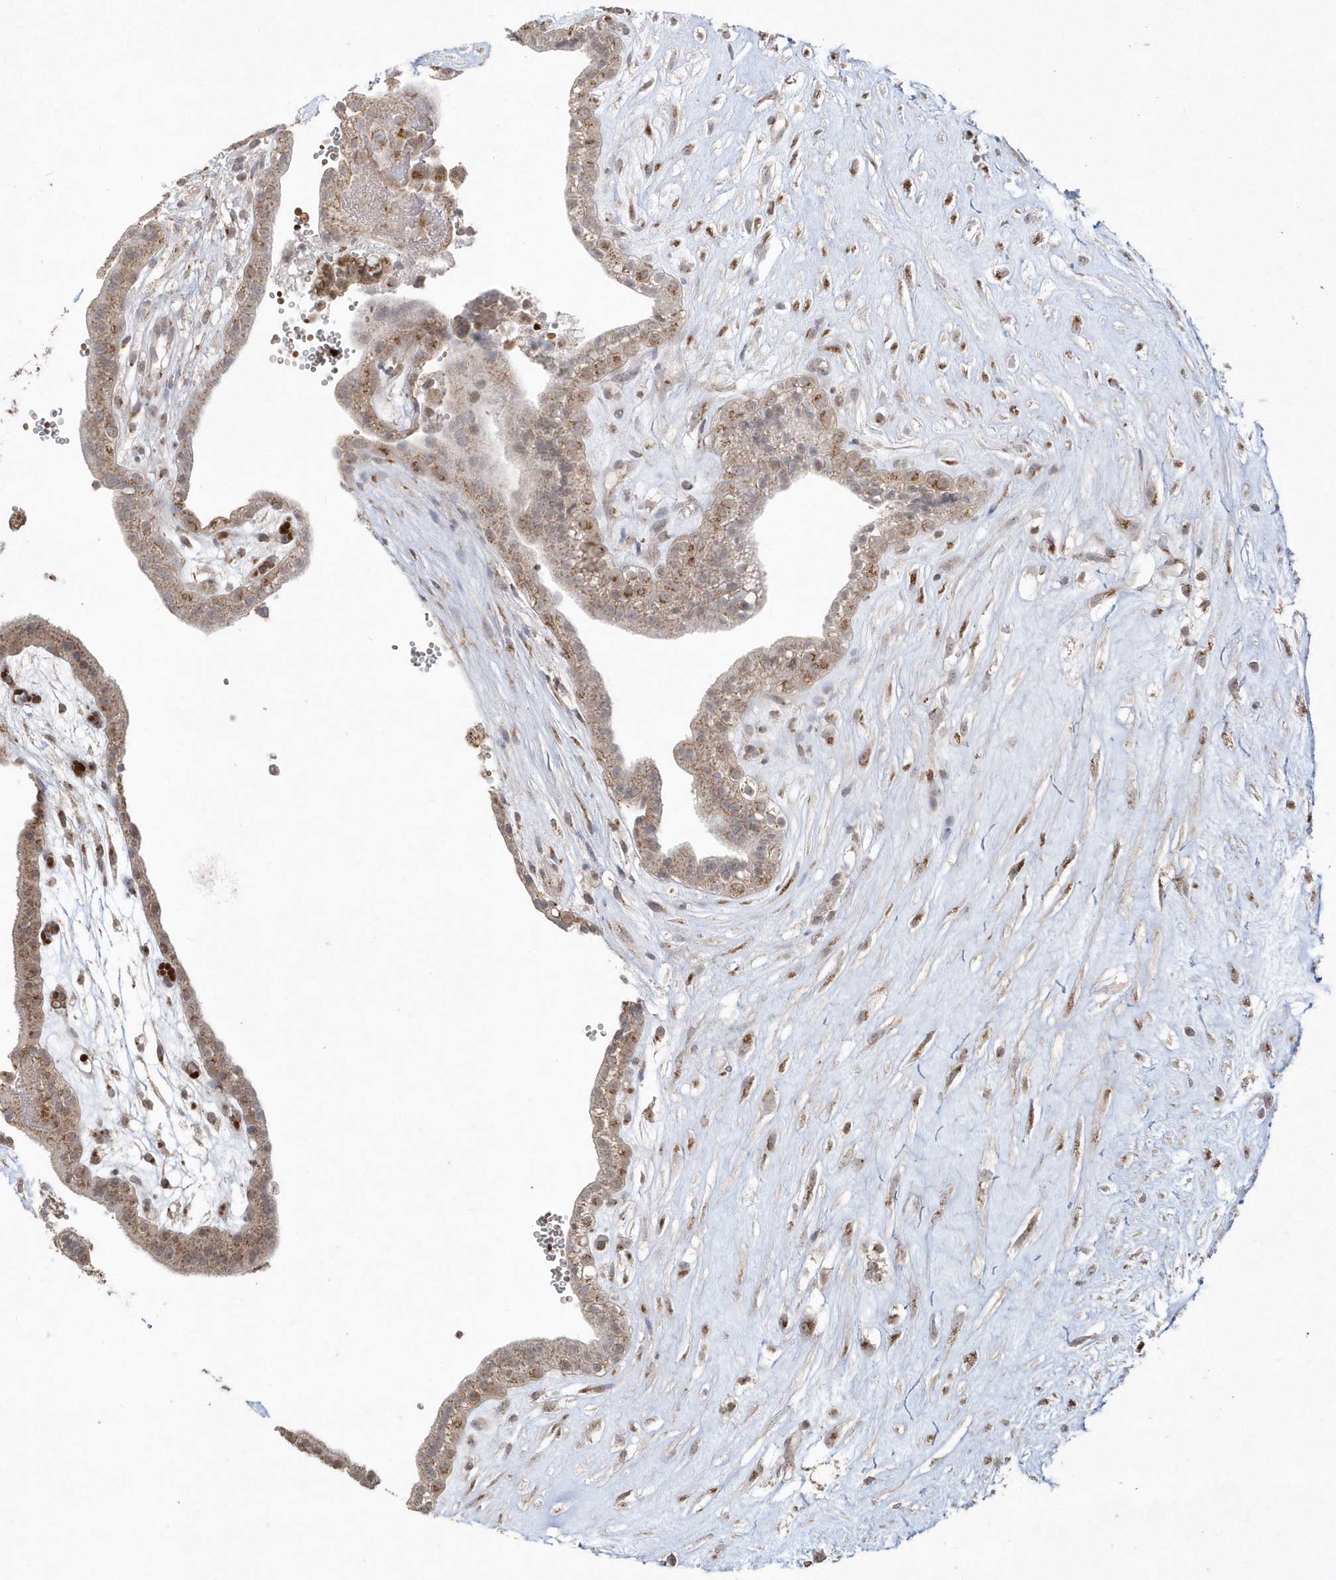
{"staining": {"intensity": "moderate", "quantity": ">75%", "location": "cytoplasmic/membranous"}, "tissue": "placenta", "cell_type": "Decidual cells", "image_type": "normal", "snomed": [{"axis": "morphology", "description": "Normal tissue, NOS"}, {"axis": "topography", "description": "Placenta"}], "caption": "Decidual cells show medium levels of moderate cytoplasmic/membranous expression in about >75% of cells in unremarkable placenta. (Stains: DAB (3,3'-diaminobenzidine) in brown, nuclei in blue, Microscopy: brightfield microscopy at high magnification).", "gene": "GEMIN6", "patient": {"sex": "female", "age": 18}}